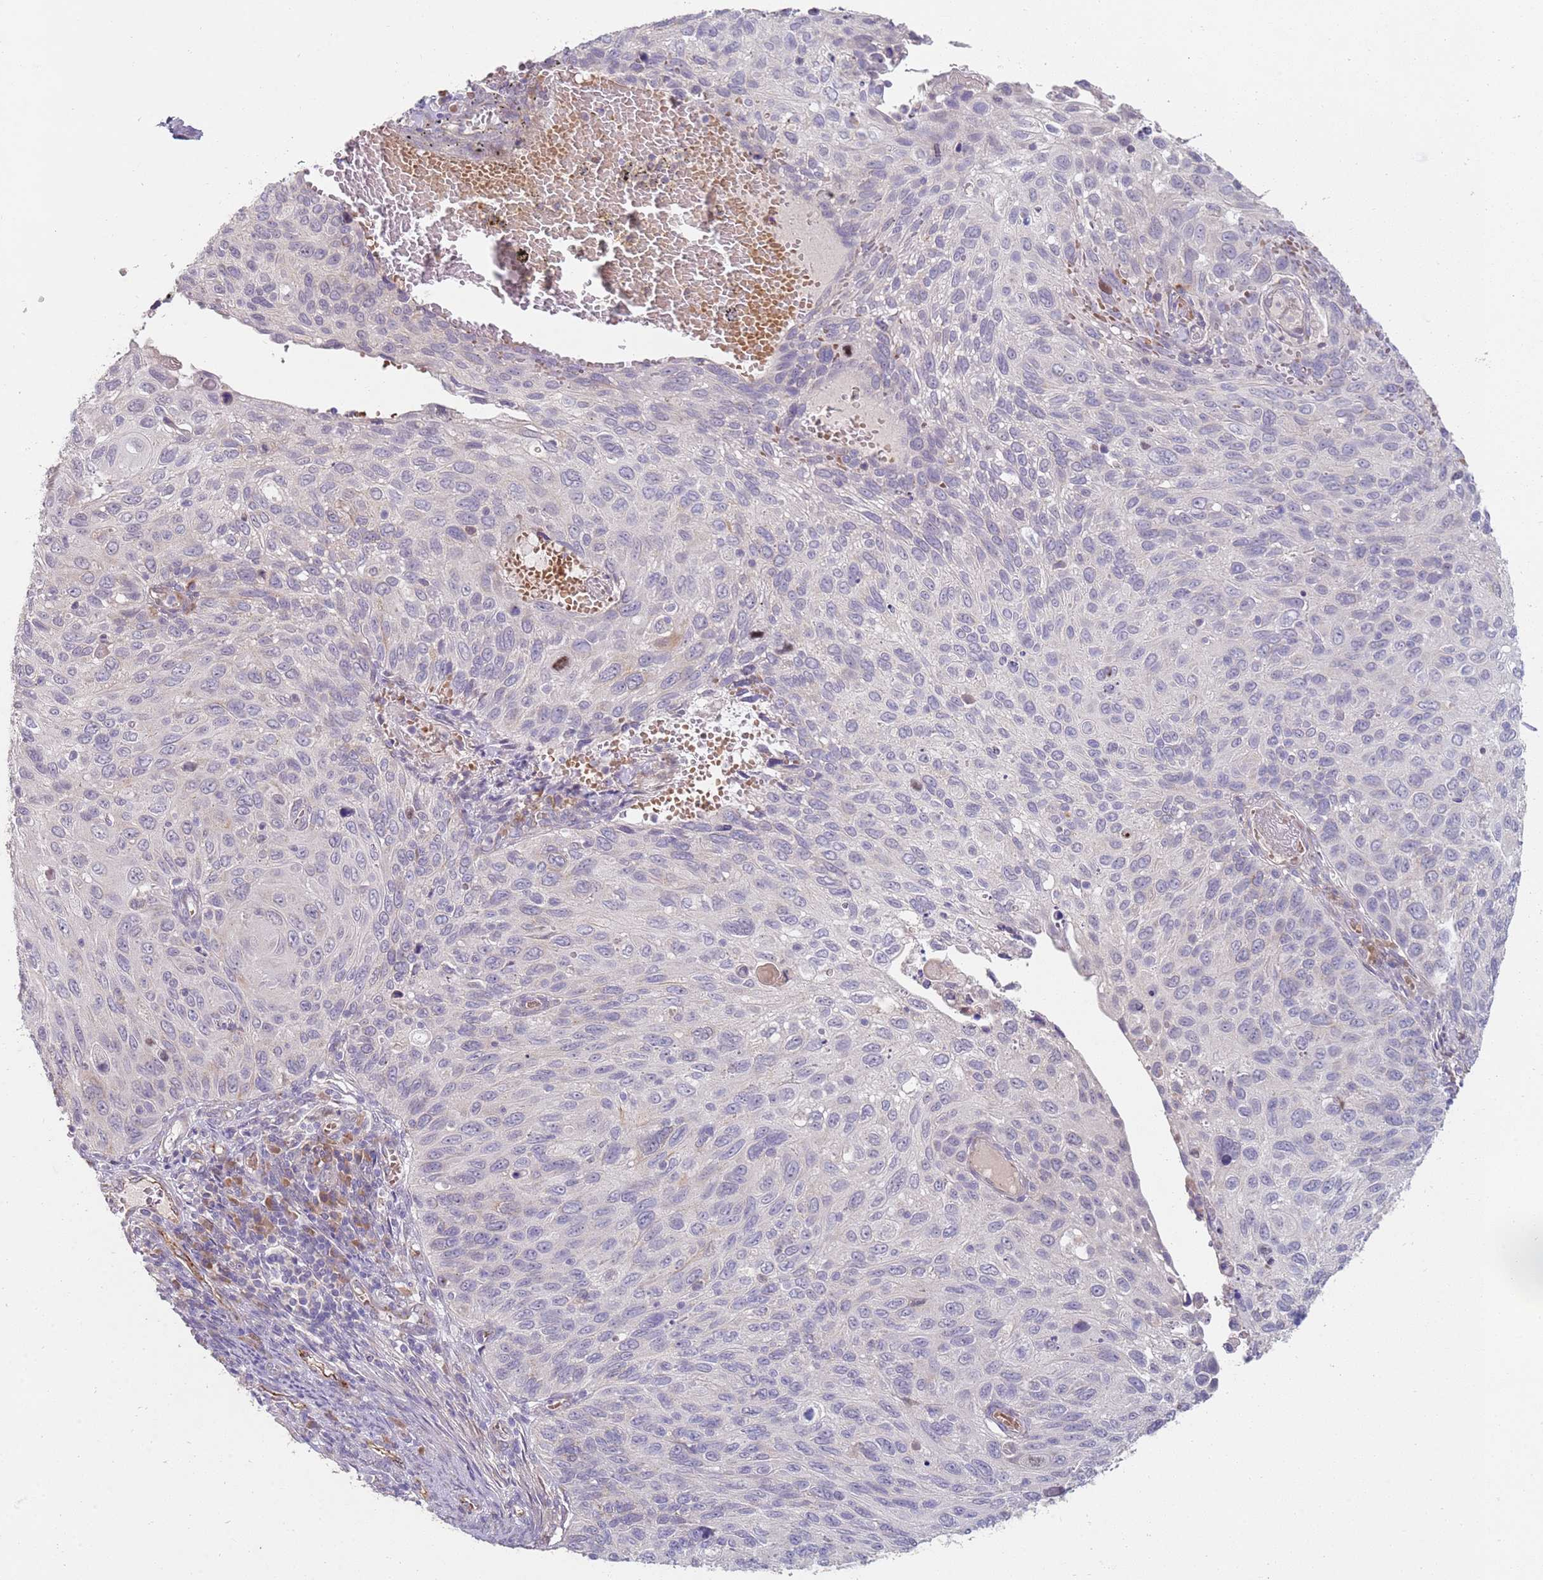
{"staining": {"intensity": "negative", "quantity": "none", "location": "none"}, "tissue": "cervical cancer", "cell_type": "Tumor cells", "image_type": "cancer", "snomed": [{"axis": "morphology", "description": "Squamous cell carcinoma, NOS"}, {"axis": "topography", "description": "Cervix"}], "caption": "Immunohistochemical staining of human cervical squamous cell carcinoma demonstrates no significant positivity in tumor cells.", "gene": "NMUR2", "patient": {"sex": "female", "age": 70}}